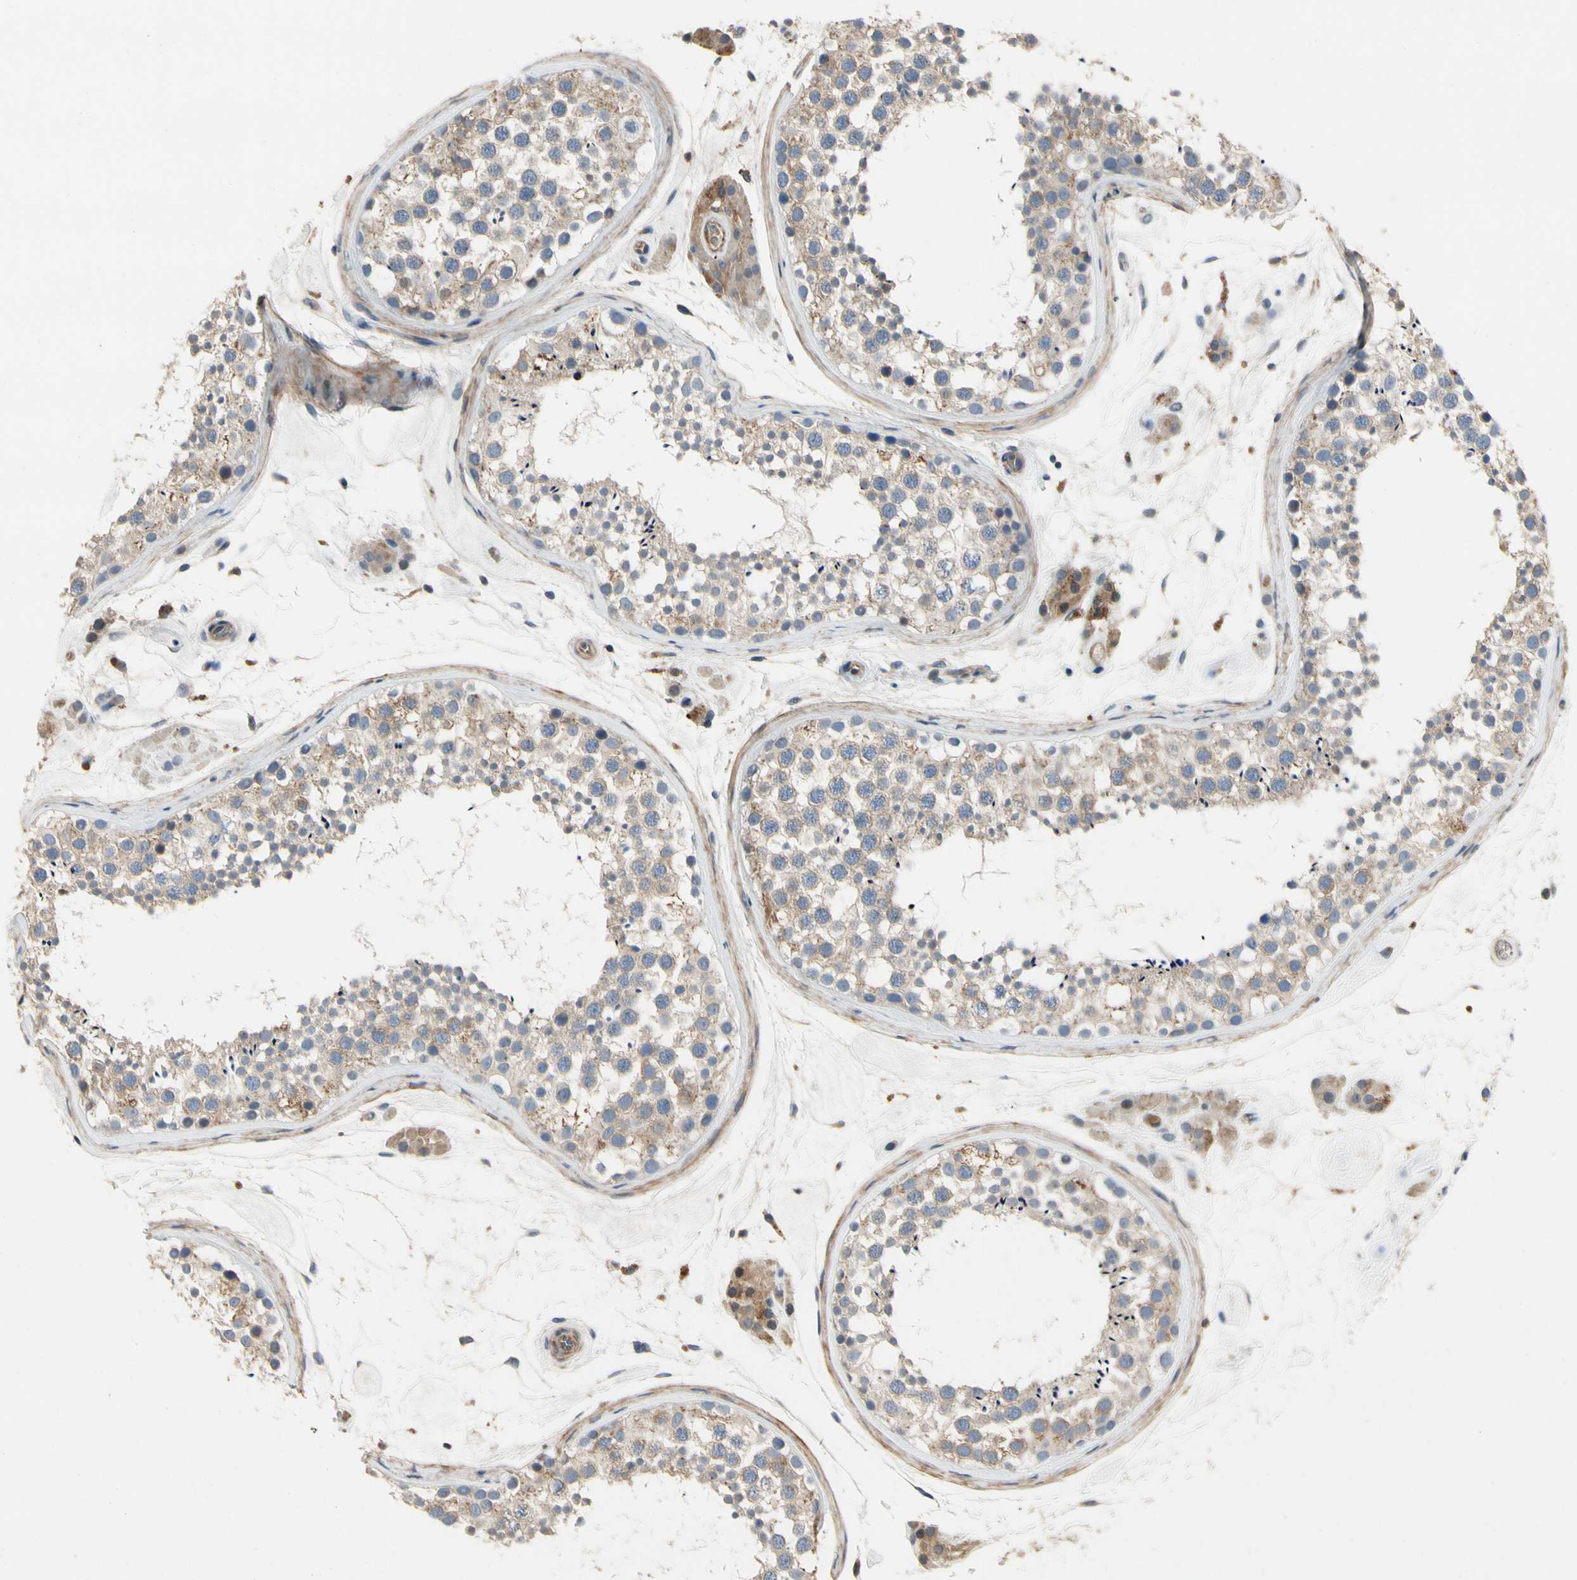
{"staining": {"intensity": "weak", "quantity": "<25%", "location": "cytoplasmic/membranous"}, "tissue": "testis", "cell_type": "Cells in seminiferous ducts", "image_type": "normal", "snomed": [{"axis": "morphology", "description": "Normal tissue, NOS"}, {"axis": "topography", "description": "Testis"}], "caption": "An image of testis stained for a protein shows no brown staining in cells in seminiferous ducts.", "gene": "CRTAC1", "patient": {"sex": "male", "age": 46}}